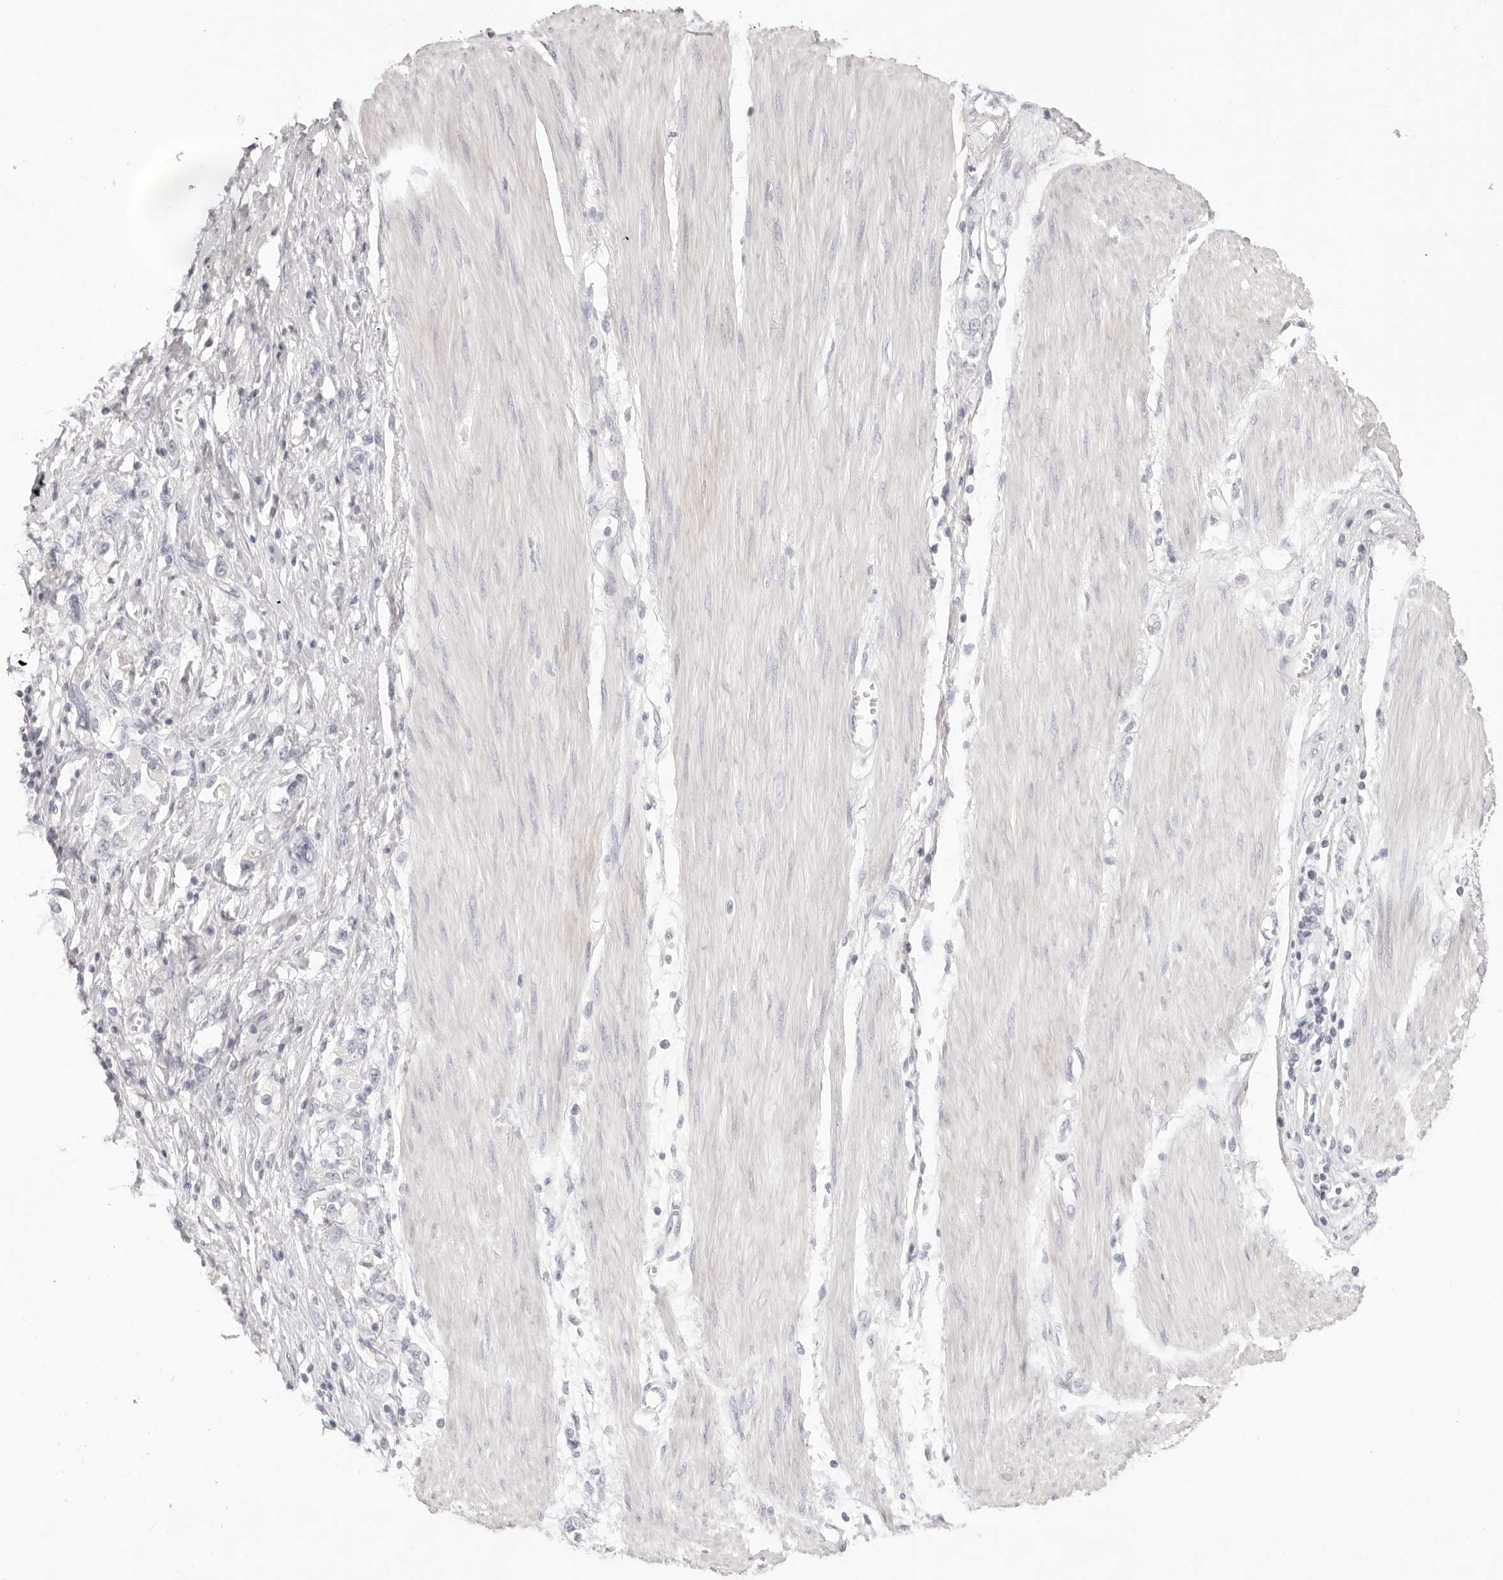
{"staining": {"intensity": "negative", "quantity": "none", "location": "none"}, "tissue": "stomach cancer", "cell_type": "Tumor cells", "image_type": "cancer", "snomed": [{"axis": "morphology", "description": "Adenocarcinoma, NOS"}, {"axis": "topography", "description": "Stomach"}], "caption": "Histopathology image shows no protein positivity in tumor cells of stomach adenocarcinoma tissue.", "gene": "FABP1", "patient": {"sex": "female", "age": 76}}